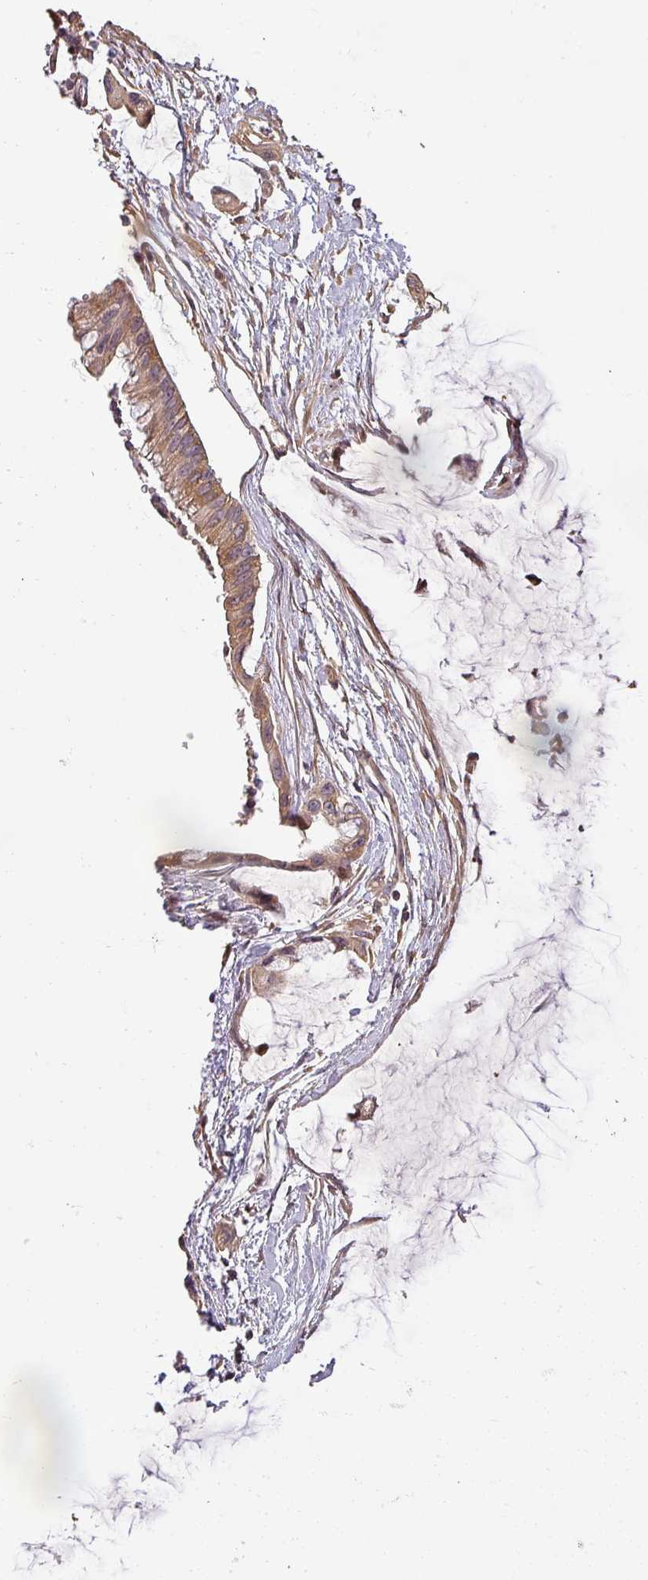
{"staining": {"intensity": "weak", "quantity": "25%-75%", "location": "cytoplasmic/membranous"}, "tissue": "ovarian cancer", "cell_type": "Tumor cells", "image_type": "cancer", "snomed": [{"axis": "morphology", "description": "Cystadenocarcinoma, mucinous, NOS"}, {"axis": "topography", "description": "Ovary"}], "caption": "Human ovarian mucinous cystadenocarcinoma stained with a protein marker reveals weak staining in tumor cells.", "gene": "BPIFB3", "patient": {"sex": "female", "age": 39}}